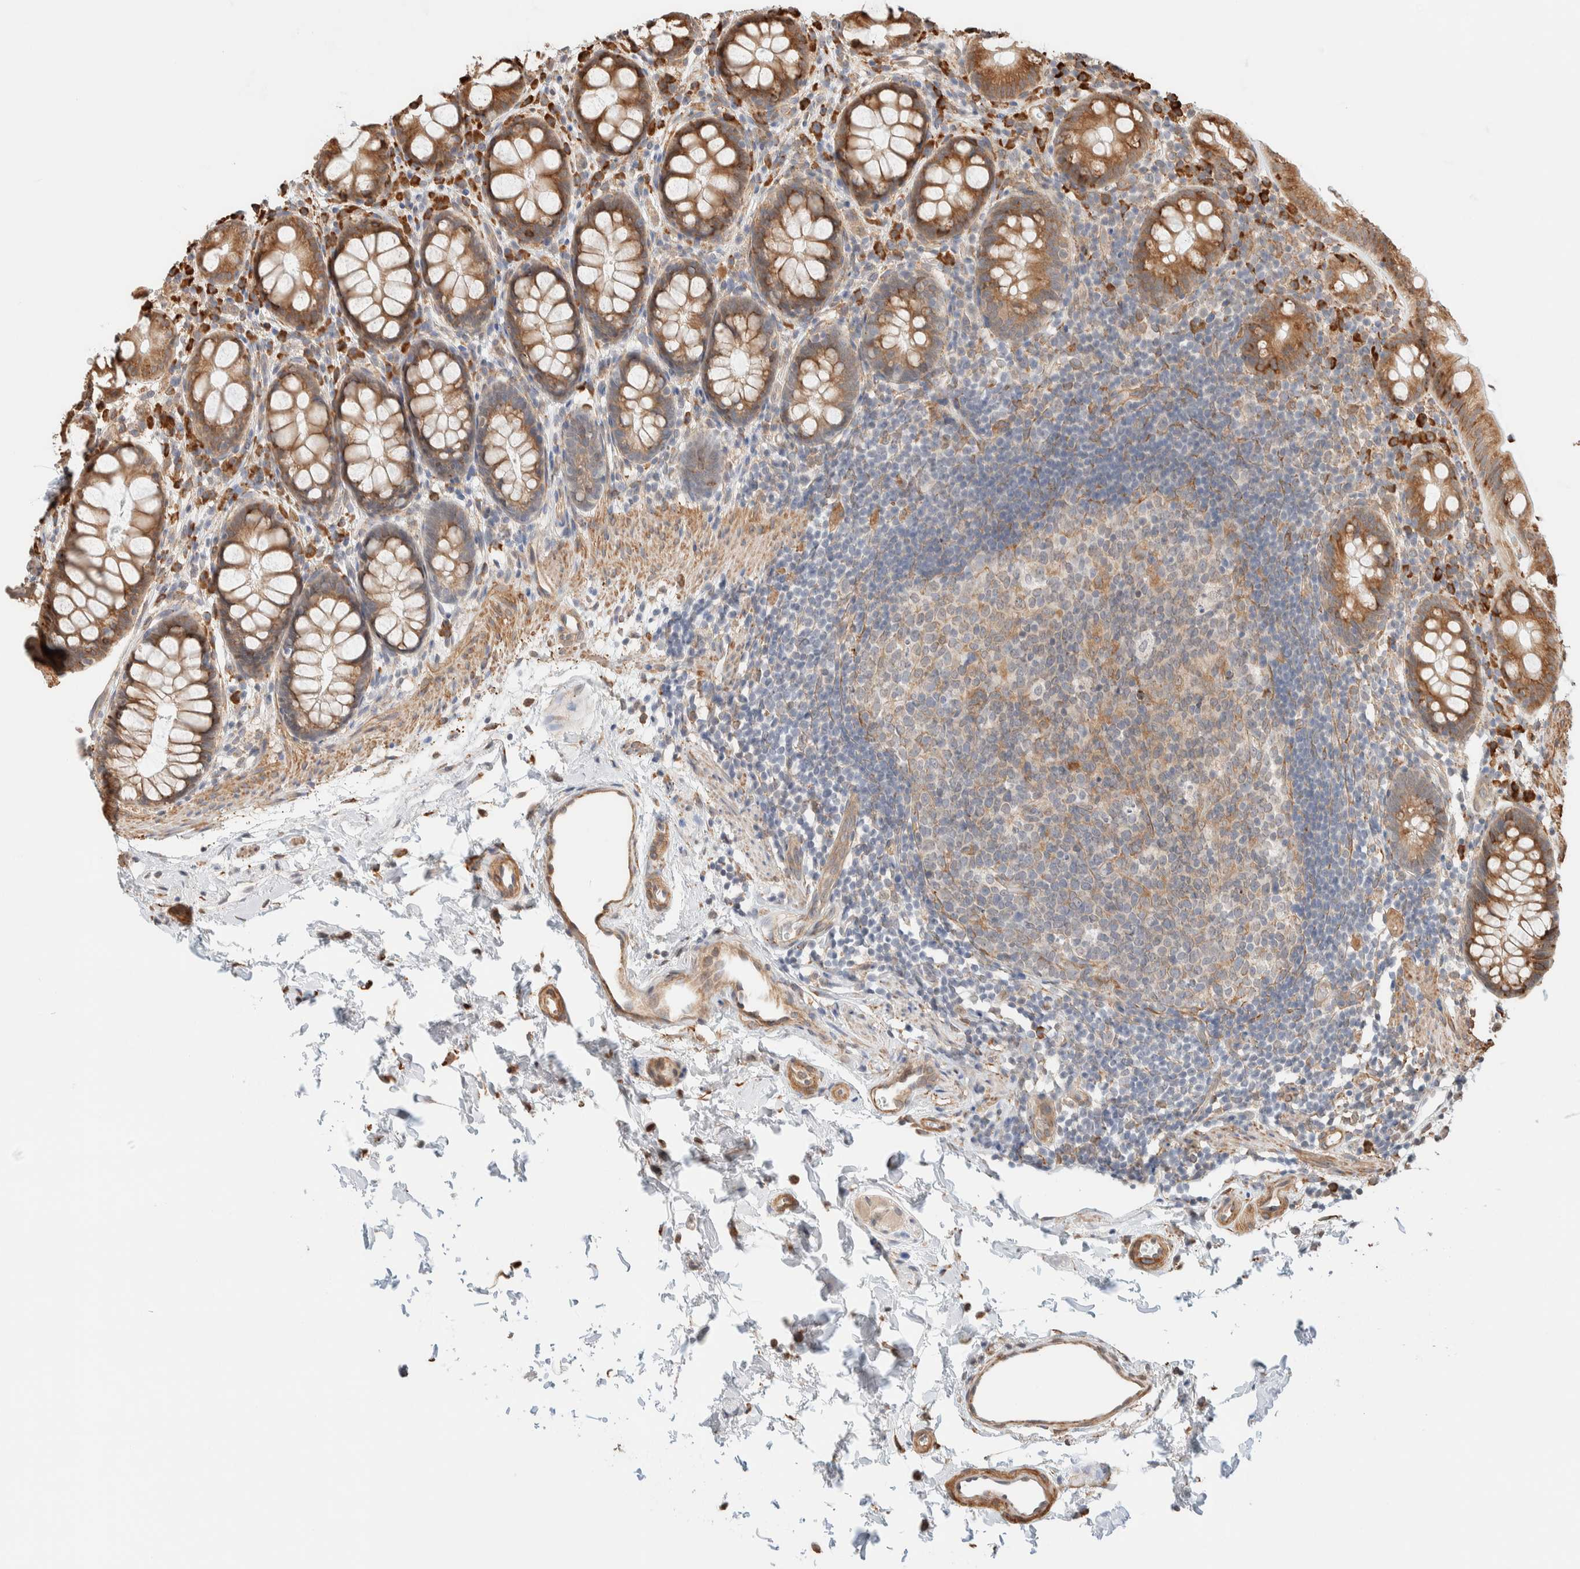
{"staining": {"intensity": "moderate", "quantity": ">75%", "location": "cytoplasmic/membranous"}, "tissue": "rectum", "cell_type": "Glandular cells", "image_type": "normal", "snomed": [{"axis": "morphology", "description": "Normal tissue, NOS"}, {"axis": "topography", "description": "Rectum"}], "caption": "A brown stain highlights moderate cytoplasmic/membranous expression of a protein in glandular cells of normal rectum.", "gene": "INTS1", "patient": {"sex": "female", "age": 65}}